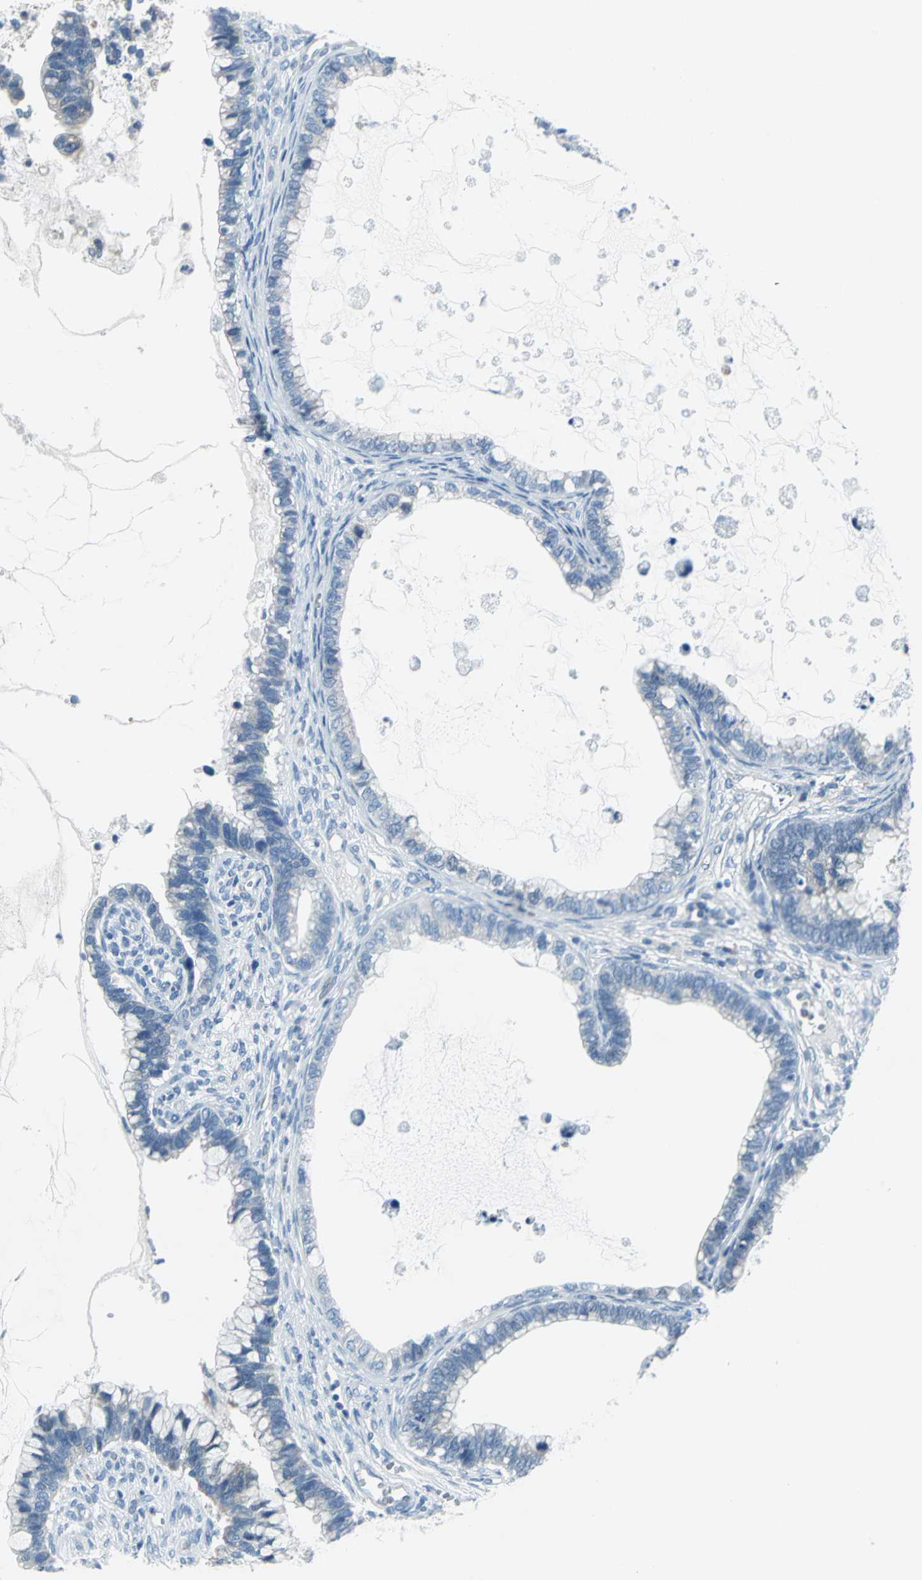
{"staining": {"intensity": "negative", "quantity": "none", "location": "none"}, "tissue": "cervical cancer", "cell_type": "Tumor cells", "image_type": "cancer", "snomed": [{"axis": "morphology", "description": "Adenocarcinoma, NOS"}, {"axis": "topography", "description": "Cervix"}], "caption": "The immunohistochemistry micrograph has no significant expression in tumor cells of cervical cancer (adenocarcinoma) tissue.", "gene": "CYB5A", "patient": {"sex": "female", "age": 44}}